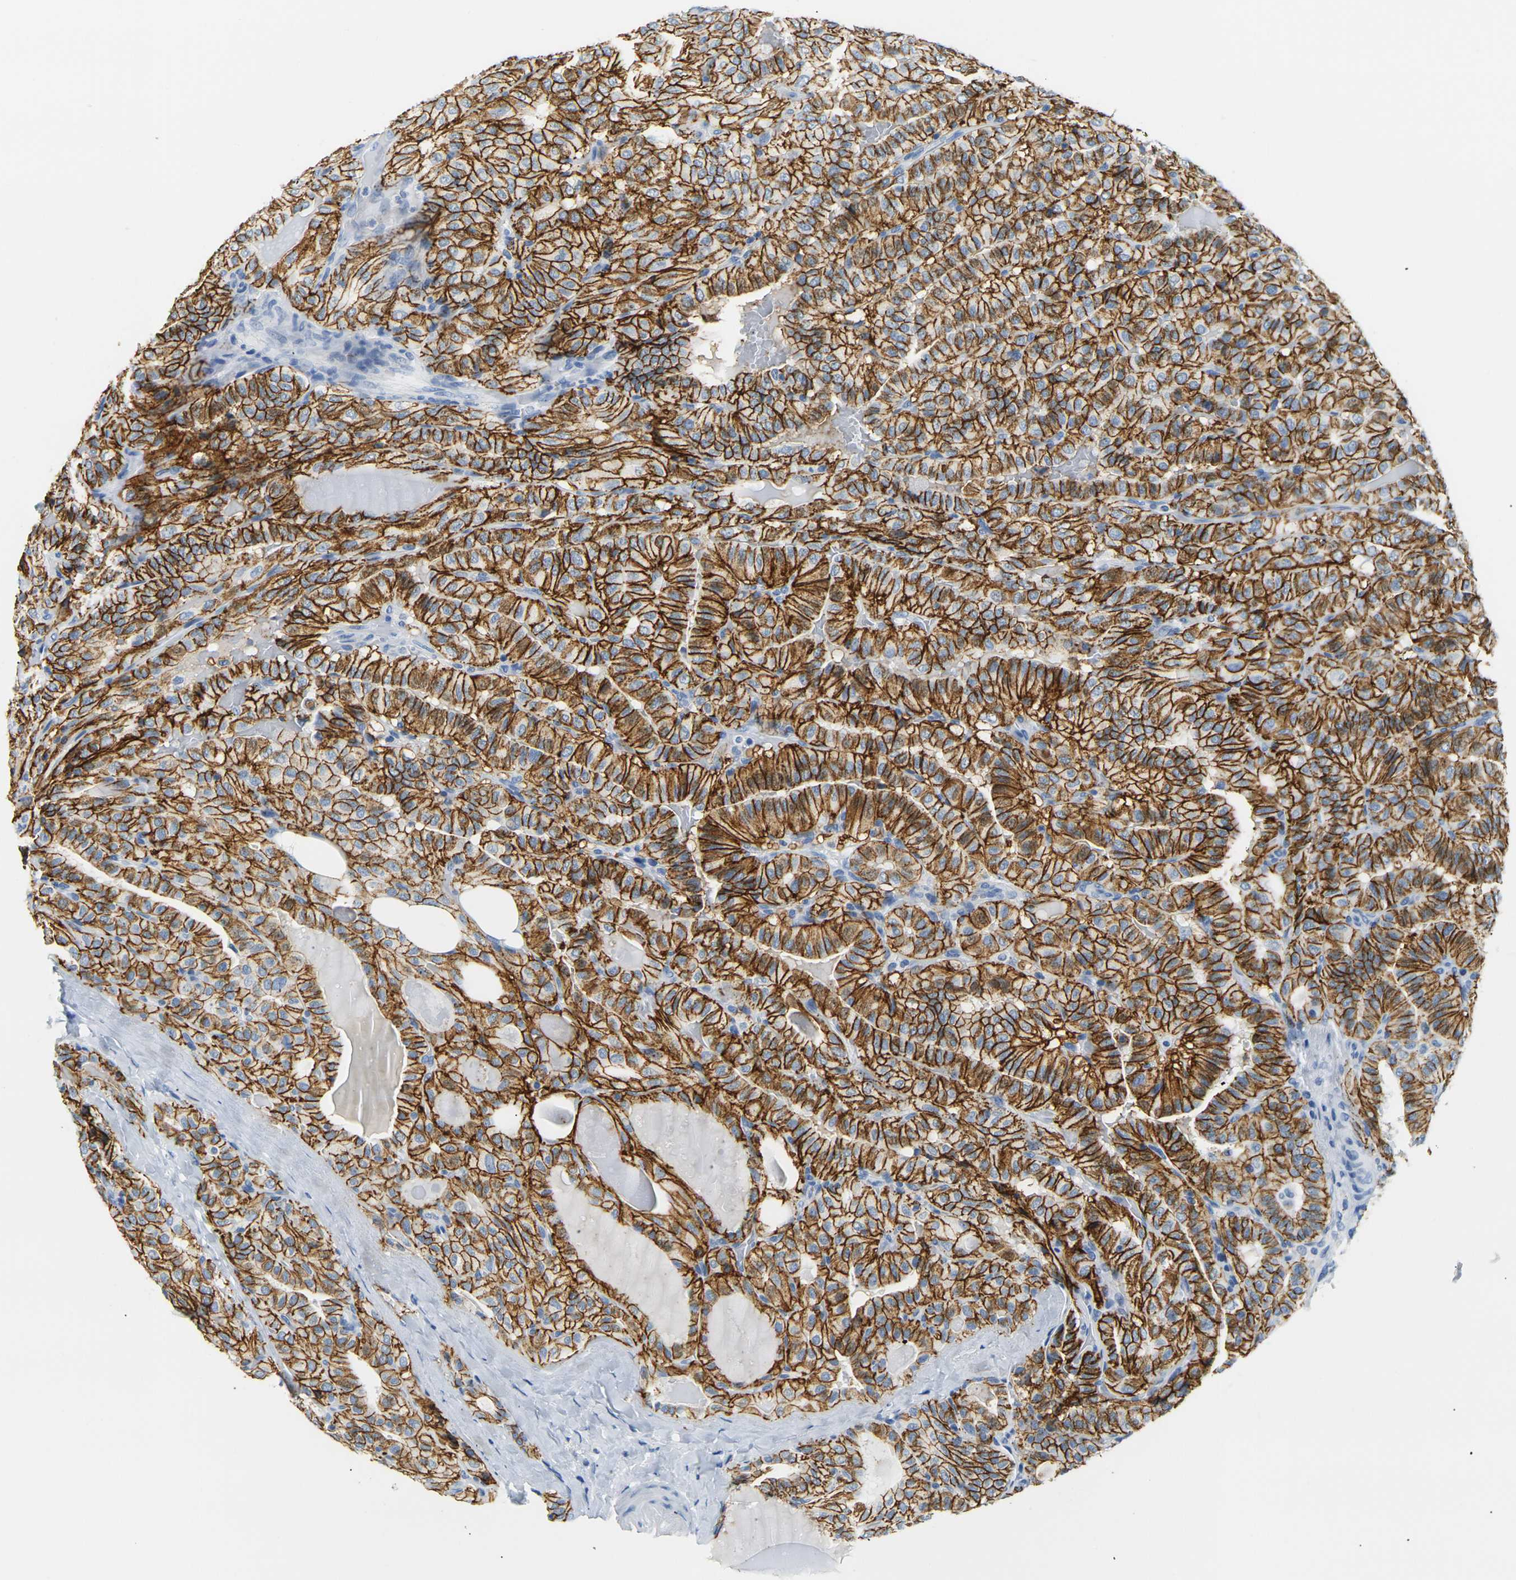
{"staining": {"intensity": "strong", "quantity": ">75%", "location": "cytoplasmic/membranous"}, "tissue": "thyroid cancer", "cell_type": "Tumor cells", "image_type": "cancer", "snomed": [{"axis": "morphology", "description": "Papillary adenocarcinoma, NOS"}, {"axis": "topography", "description": "Thyroid gland"}], "caption": "DAB (3,3'-diaminobenzidine) immunohistochemical staining of thyroid cancer exhibits strong cytoplasmic/membranous protein staining in about >75% of tumor cells. The staining was performed using DAB, with brown indicating positive protein expression. Nuclei are stained blue with hematoxylin.", "gene": "CLDN7", "patient": {"sex": "male", "age": 77}}